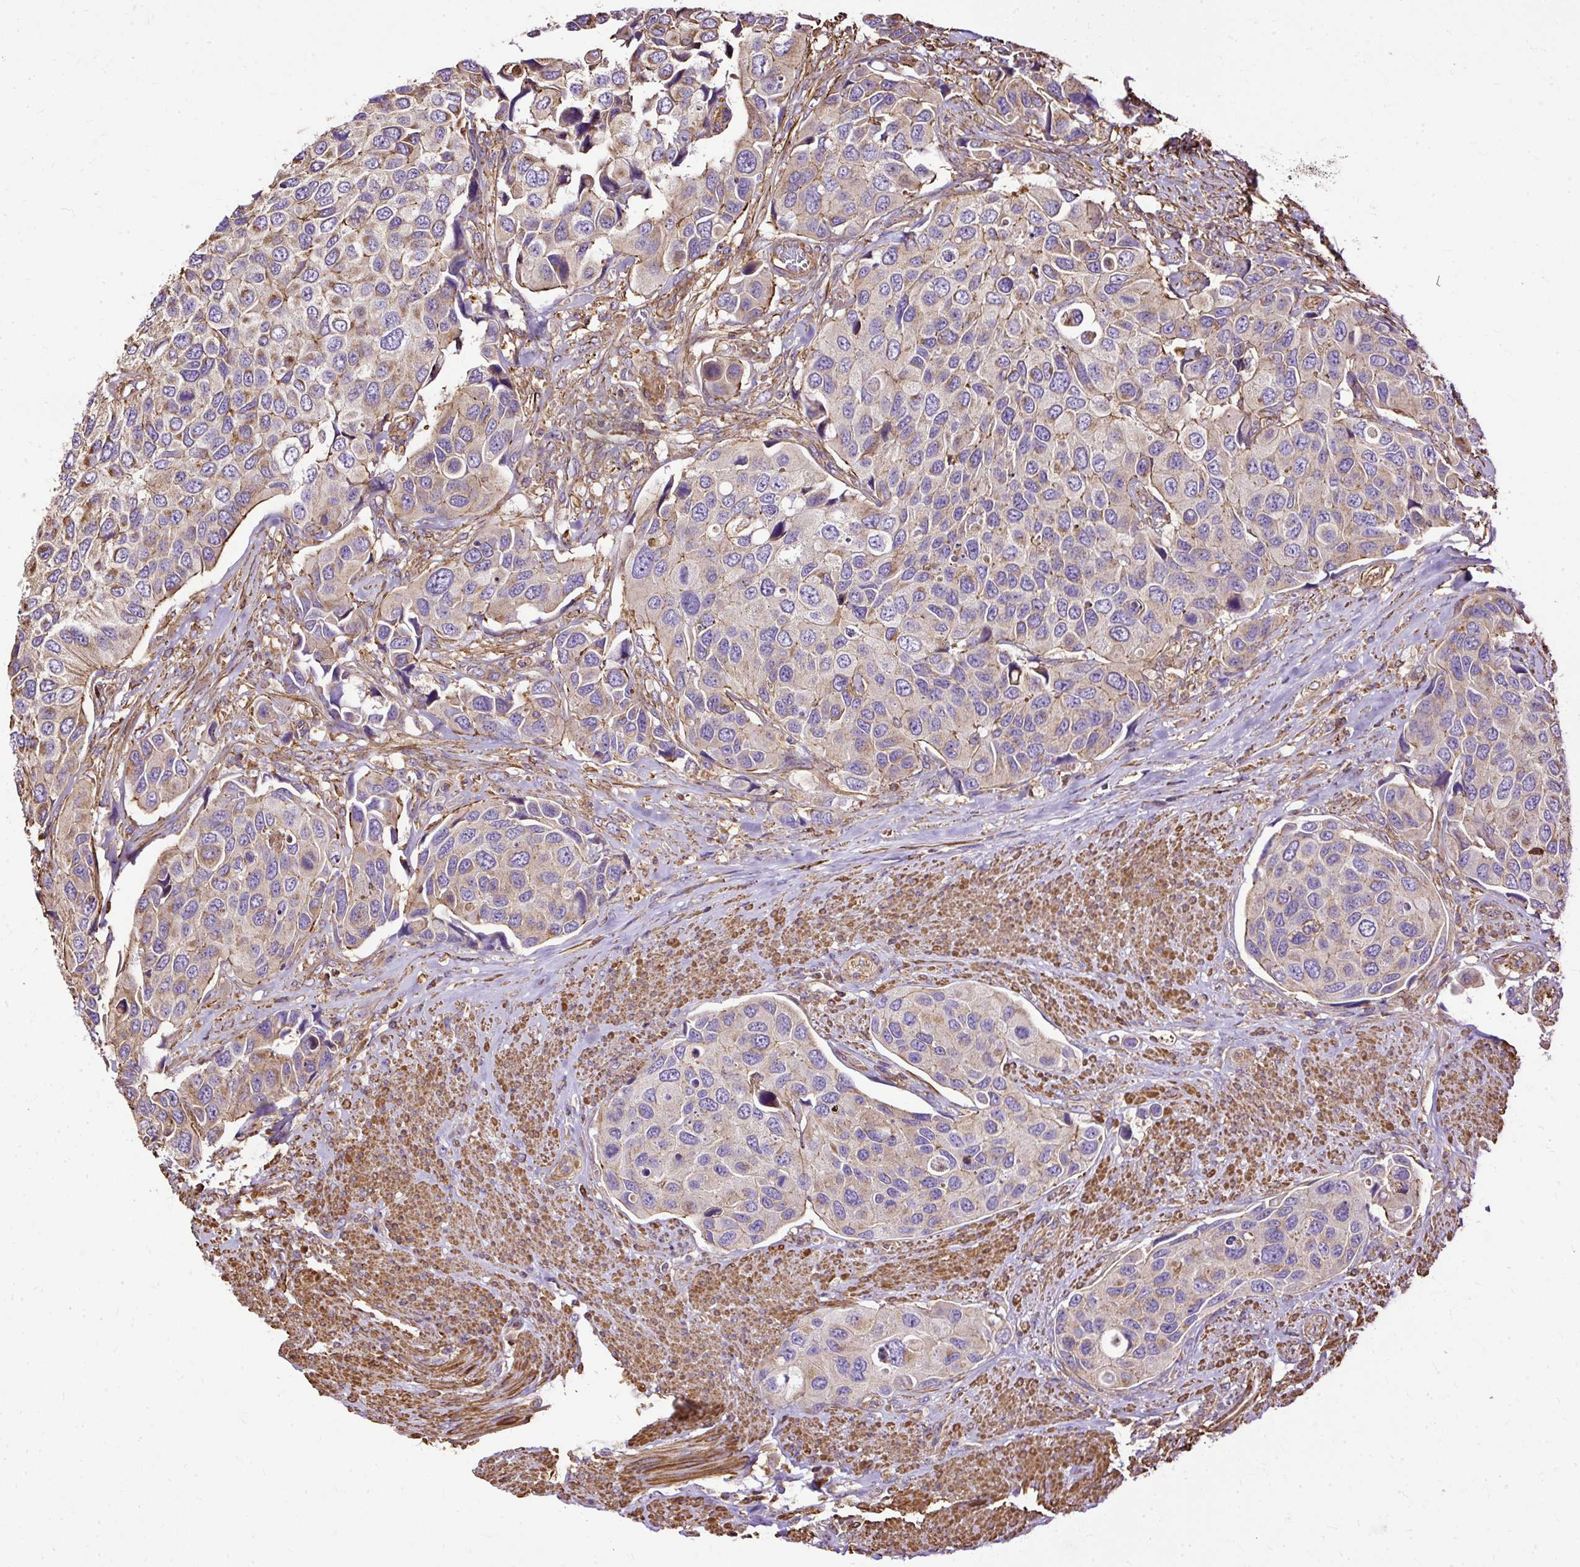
{"staining": {"intensity": "moderate", "quantity": "25%-75%", "location": "cytoplasmic/membranous"}, "tissue": "urothelial cancer", "cell_type": "Tumor cells", "image_type": "cancer", "snomed": [{"axis": "morphology", "description": "Urothelial carcinoma, High grade"}, {"axis": "topography", "description": "Urinary bladder"}], "caption": "Moderate cytoplasmic/membranous protein staining is appreciated in about 25%-75% of tumor cells in high-grade urothelial carcinoma.", "gene": "KLHL11", "patient": {"sex": "male", "age": 74}}